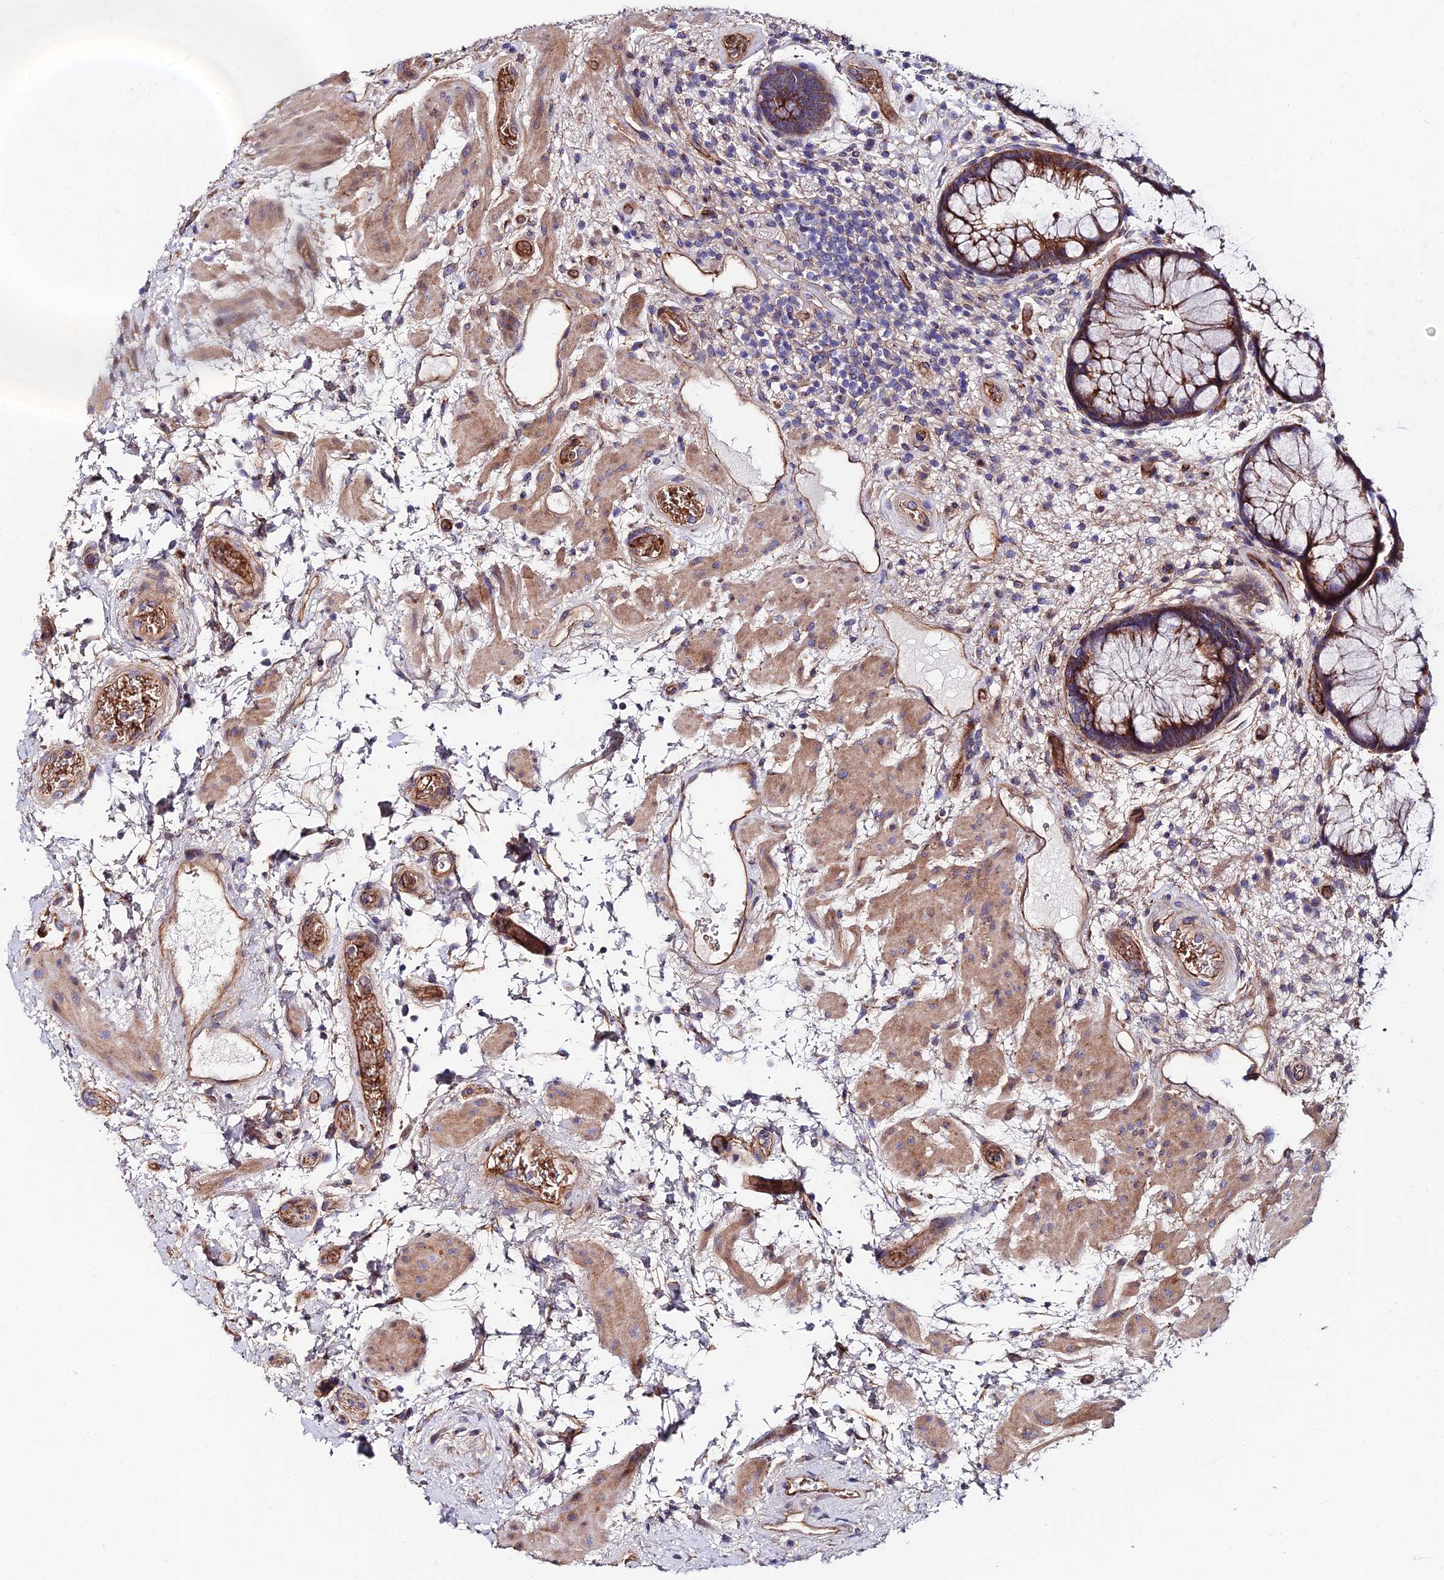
{"staining": {"intensity": "moderate", "quantity": ">75%", "location": "cytoplasmic/membranous"}, "tissue": "rectum", "cell_type": "Glandular cells", "image_type": "normal", "snomed": [{"axis": "morphology", "description": "Normal tissue, NOS"}, {"axis": "topography", "description": "Rectum"}], "caption": "High-power microscopy captured an immunohistochemistry (IHC) histopathology image of benign rectum, revealing moderate cytoplasmic/membranous expression in approximately >75% of glandular cells. (brown staining indicates protein expression, while blue staining denotes nuclei).", "gene": "ADGRF3", "patient": {"sex": "male", "age": 51}}